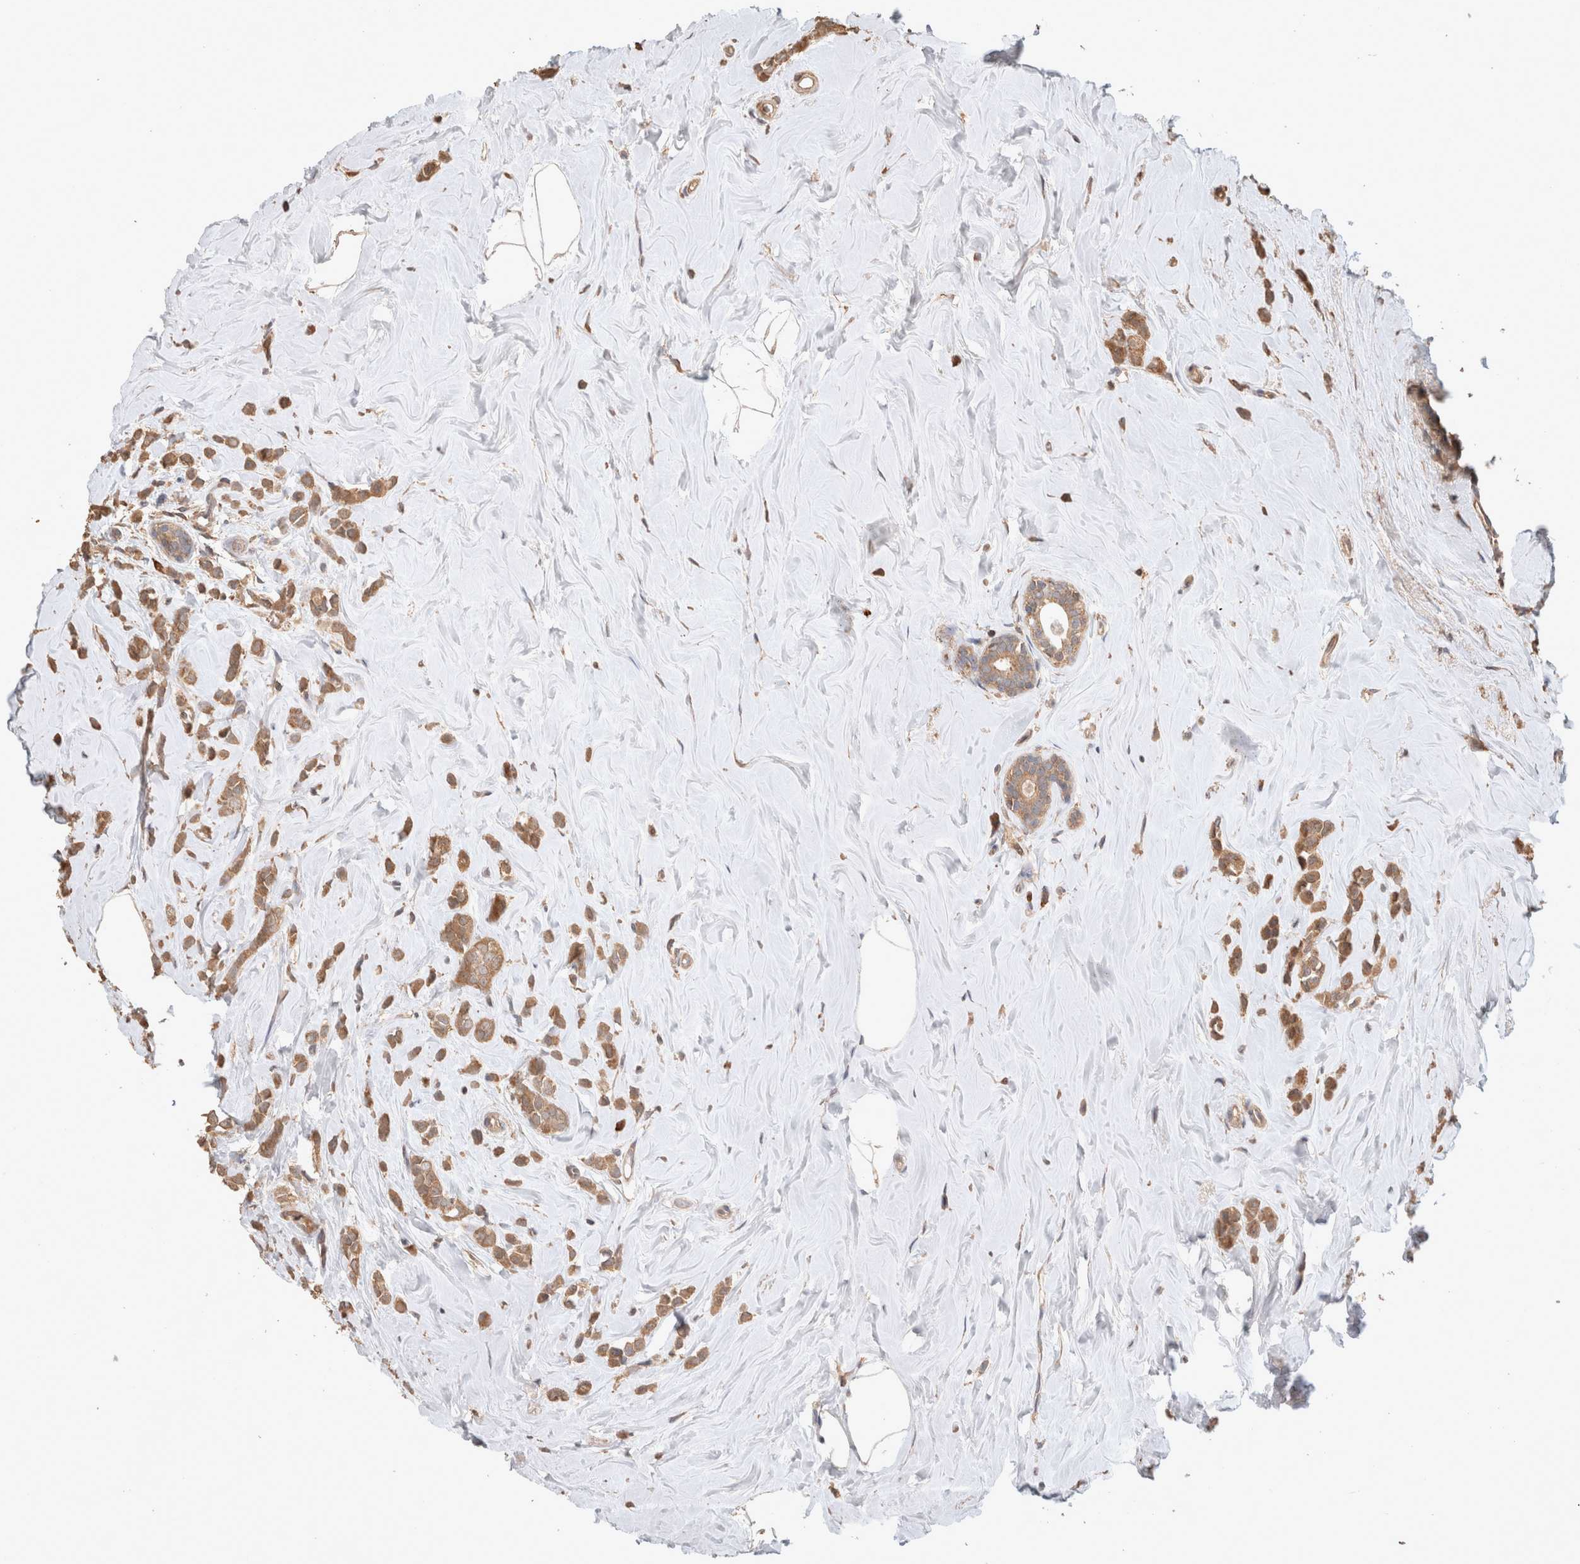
{"staining": {"intensity": "moderate", "quantity": ">75%", "location": "cytoplasmic/membranous"}, "tissue": "breast cancer", "cell_type": "Tumor cells", "image_type": "cancer", "snomed": [{"axis": "morphology", "description": "Lobular carcinoma"}, {"axis": "topography", "description": "Breast"}], "caption": "This is an image of immunohistochemistry staining of breast cancer, which shows moderate expression in the cytoplasmic/membranous of tumor cells.", "gene": "HROB", "patient": {"sex": "female", "age": 47}}